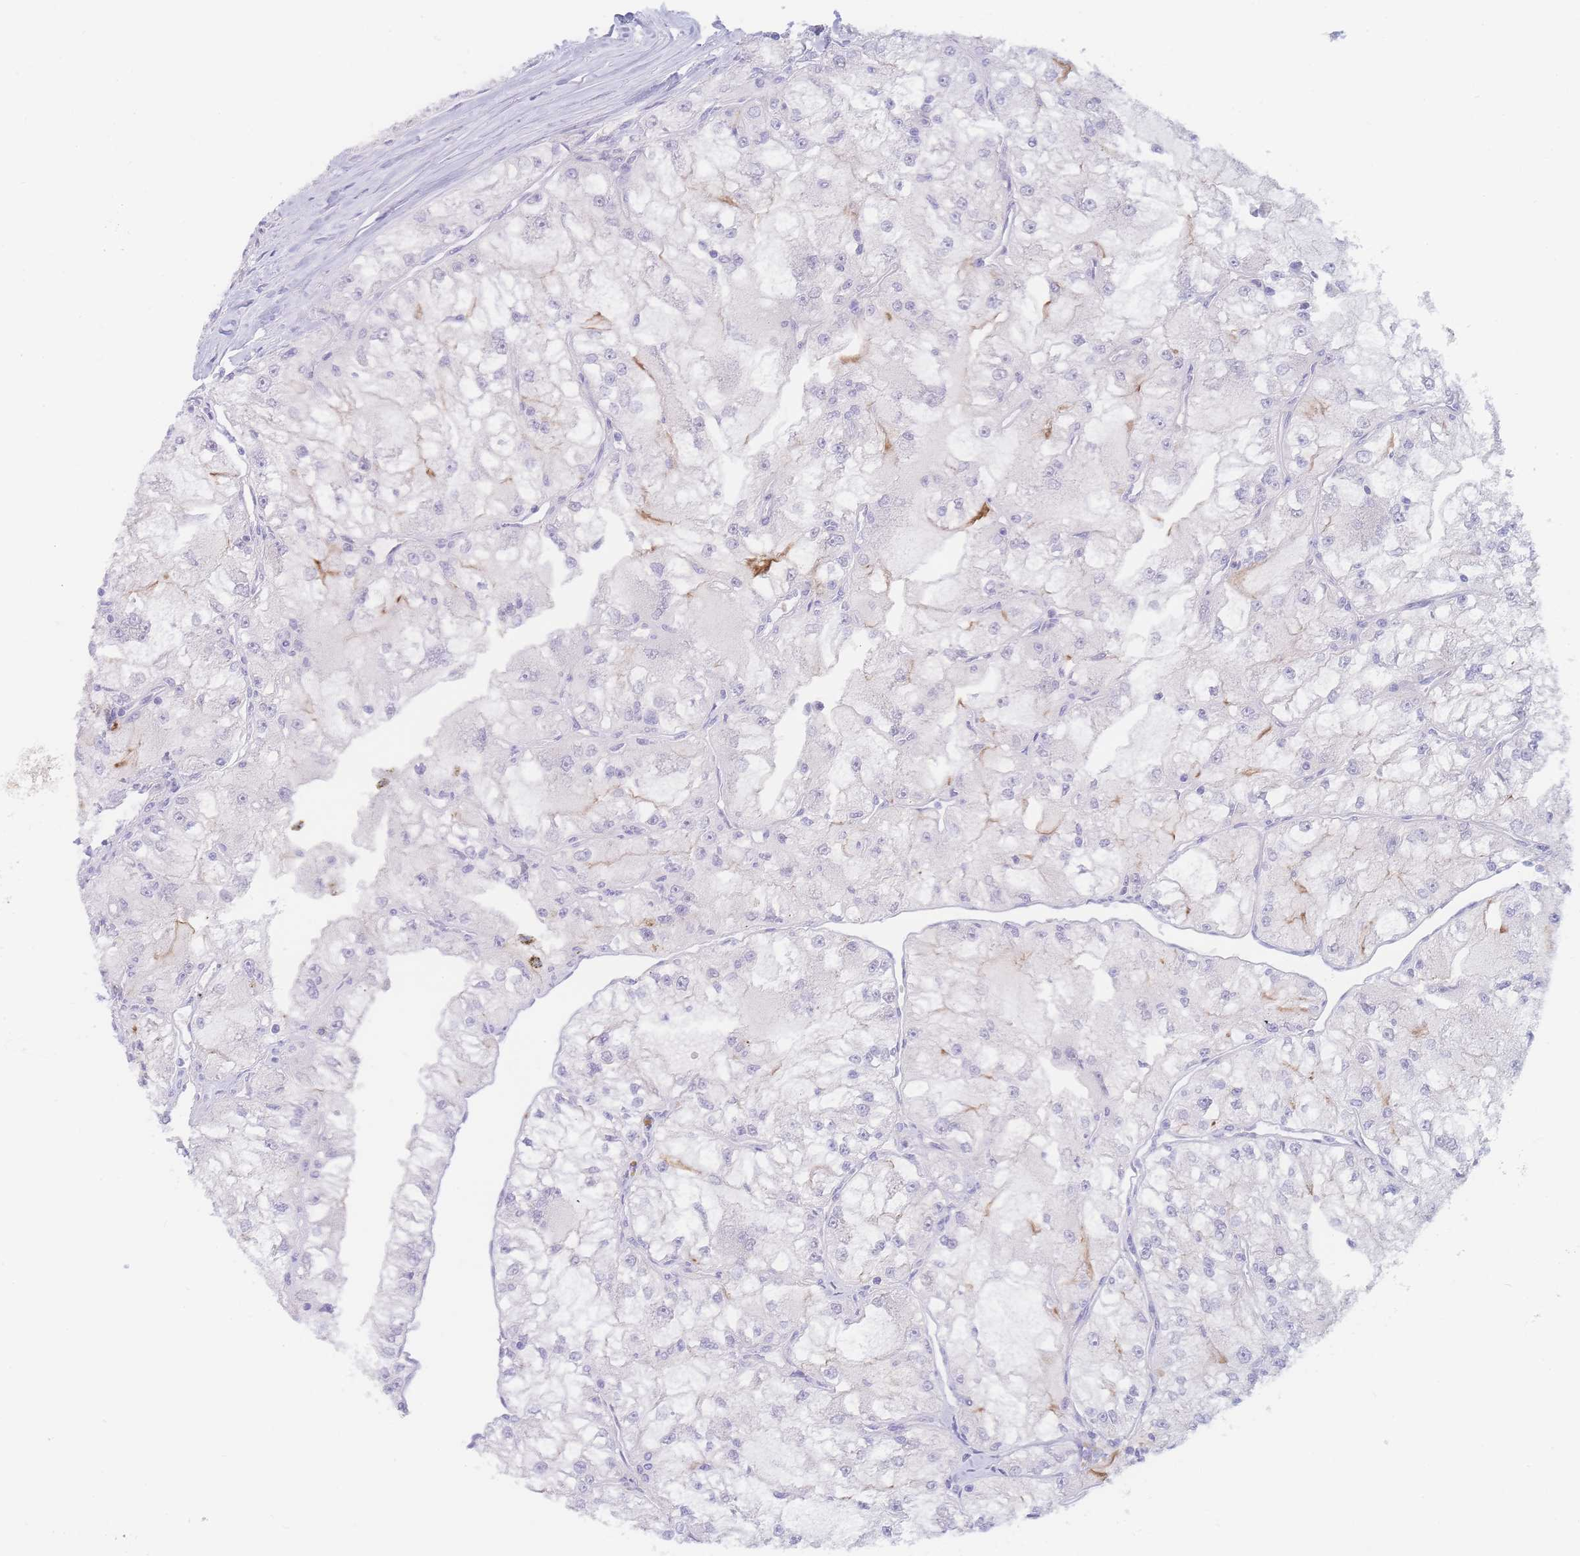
{"staining": {"intensity": "negative", "quantity": "none", "location": "none"}, "tissue": "renal cancer", "cell_type": "Tumor cells", "image_type": "cancer", "snomed": [{"axis": "morphology", "description": "Adenocarcinoma, NOS"}, {"axis": "topography", "description": "Kidney"}], "caption": "IHC image of neoplastic tissue: renal cancer stained with DAB (3,3'-diaminobenzidine) reveals no significant protein positivity in tumor cells. (DAB (3,3'-diaminobenzidine) IHC with hematoxylin counter stain).", "gene": "PRSS22", "patient": {"sex": "female", "age": 72}}